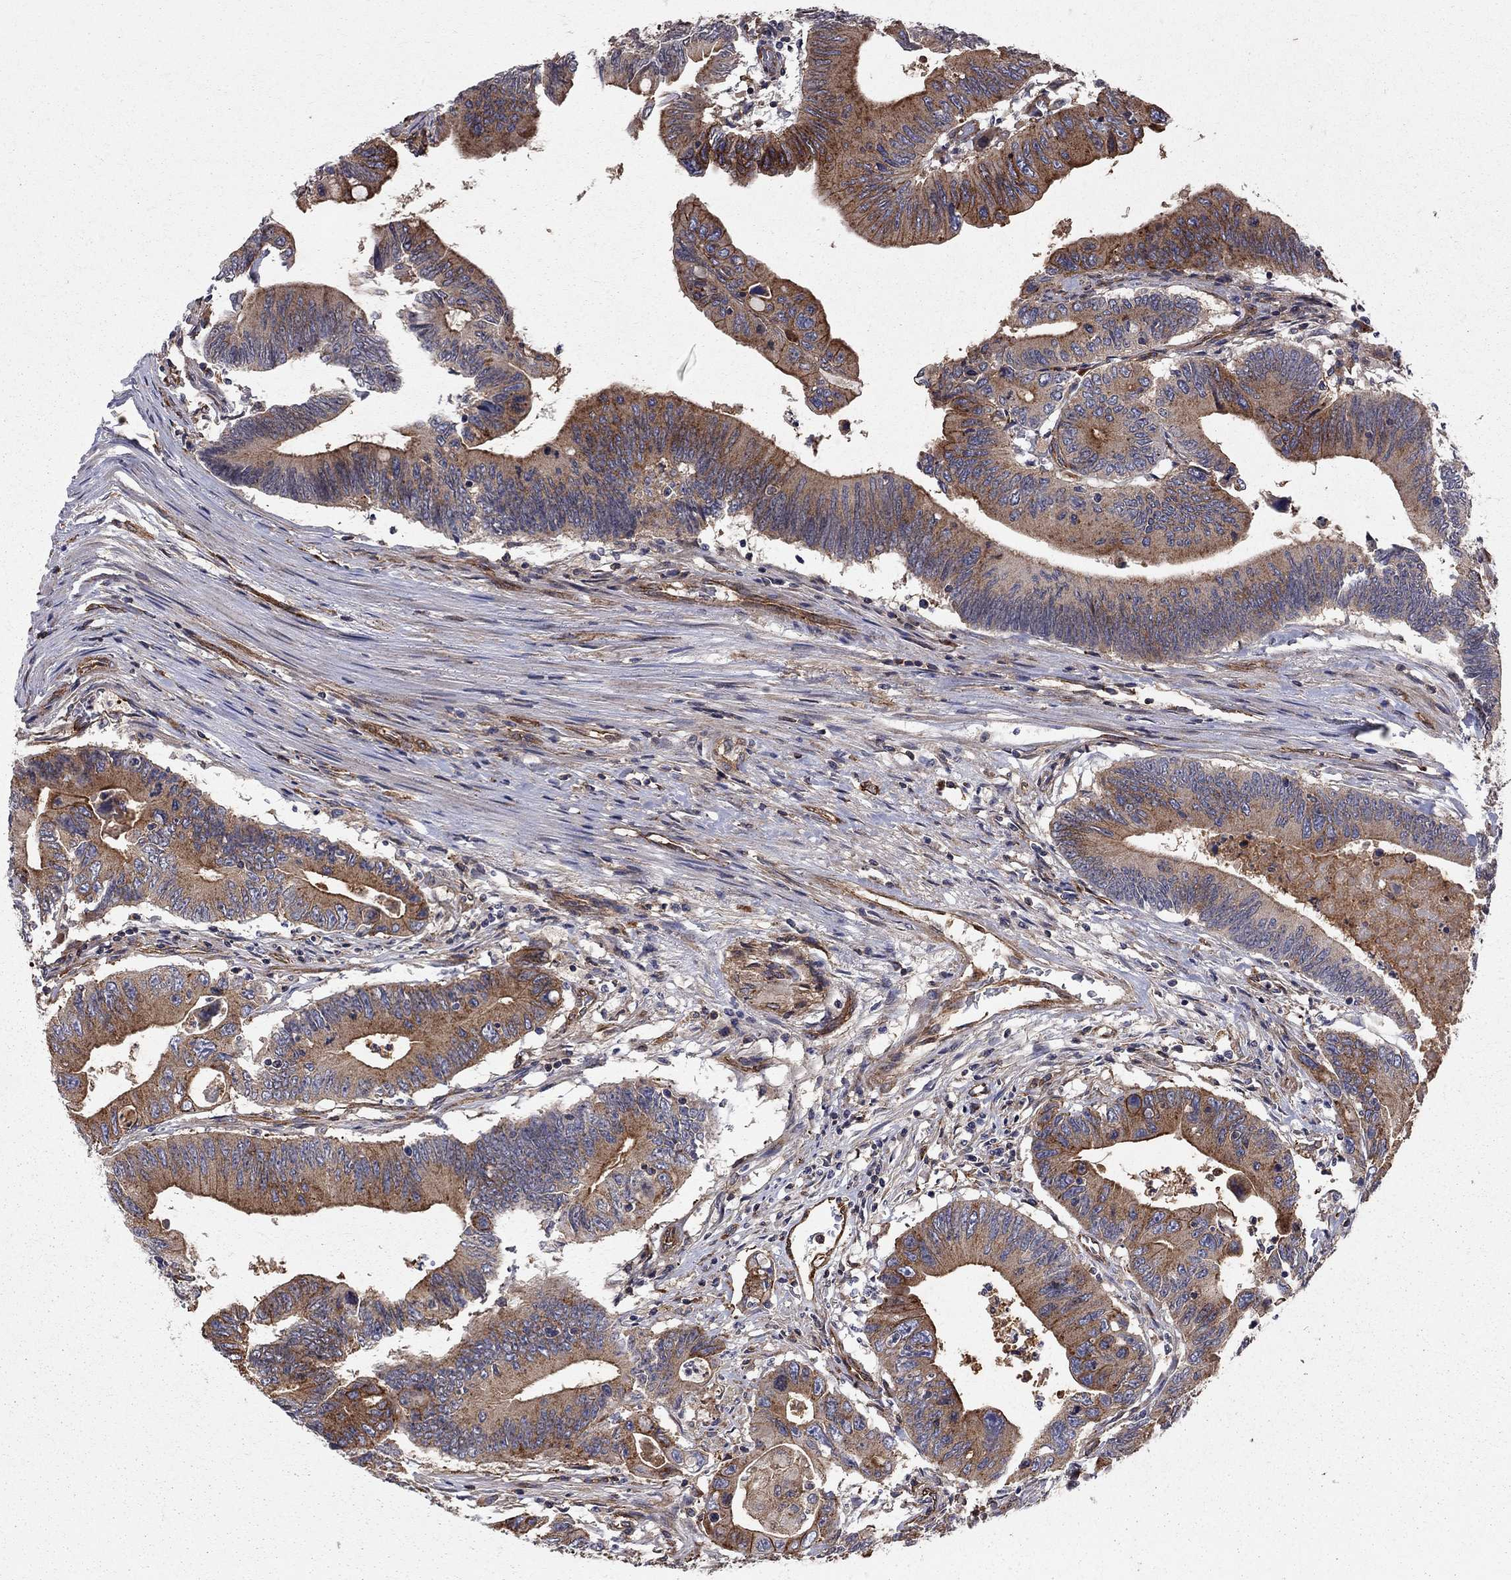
{"staining": {"intensity": "moderate", "quantity": ">75%", "location": "cytoplasmic/membranous"}, "tissue": "colorectal cancer", "cell_type": "Tumor cells", "image_type": "cancer", "snomed": [{"axis": "morphology", "description": "Adenocarcinoma, NOS"}, {"axis": "topography", "description": "Colon"}], "caption": "The histopathology image displays staining of colorectal cancer, revealing moderate cytoplasmic/membranous protein positivity (brown color) within tumor cells. The staining was performed using DAB (3,3'-diaminobenzidine), with brown indicating positive protein expression. Nuclei are stained blue with hematoxylin.", "gene": "RASEF", "patient": {"sex": "female", "age": 90}}